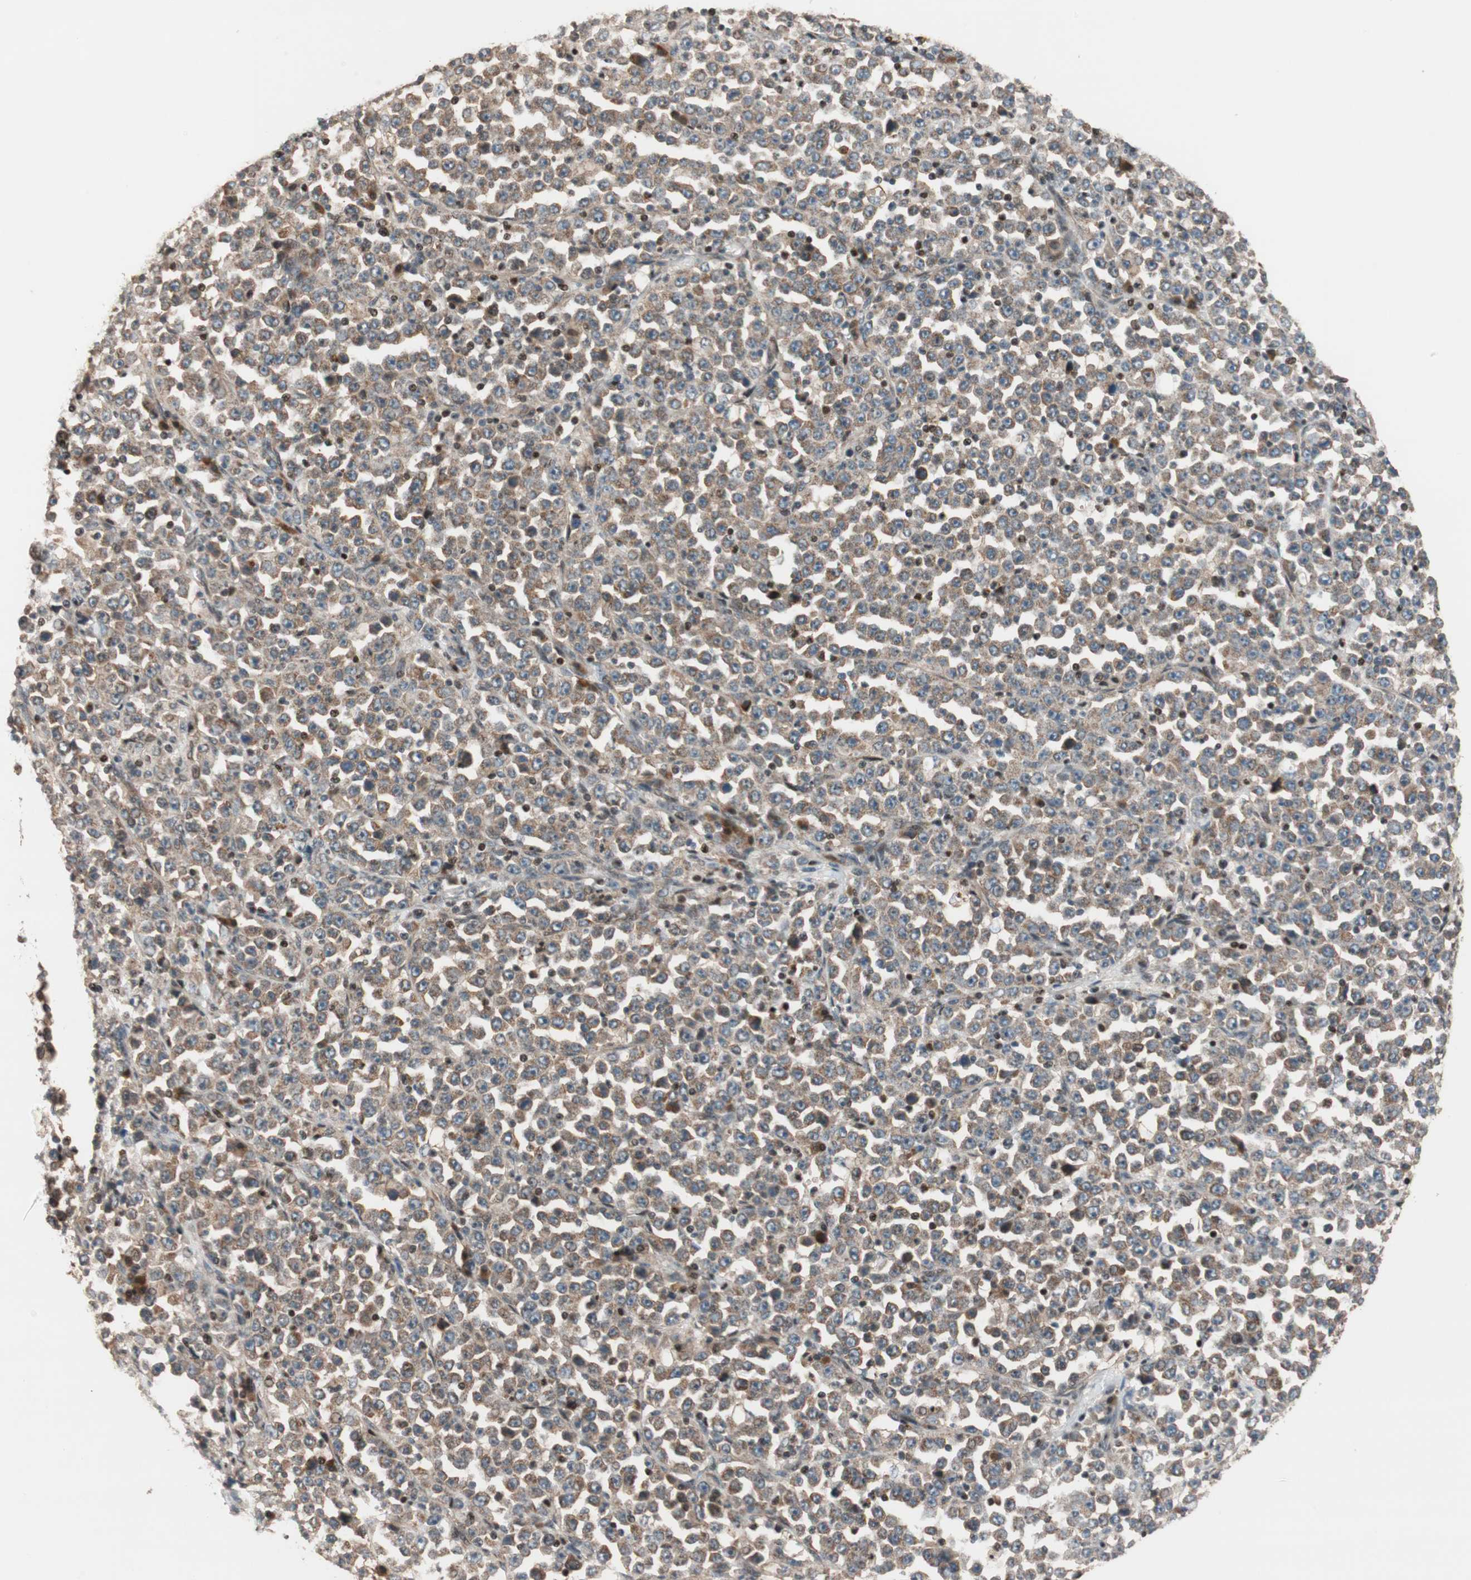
{"staining": {"intensity": "moderate", "quantity": ">75%", "location": "cytoplasmic/membranous"}, "tissue": "stomach cancer", "cell_type": "Tumor cells", "image_type": "cancer", "snomed": [{"axis": "morphology", "description": "Normal tissue, NOS"}, {"axis": "morphology", "description": "Adenocarcinoma, NOS"}, {"axis": "topography", "description": "Stomach, upper"}, {"axis": "topography", "description": "Stomach"}], "caption": "Stomach cancer (adenocarcinoma) stained with a protein marker reveals moderate staining in tumor cells.", "gene": "HECW1", "patient": {"sex": "male", "age": 59}}